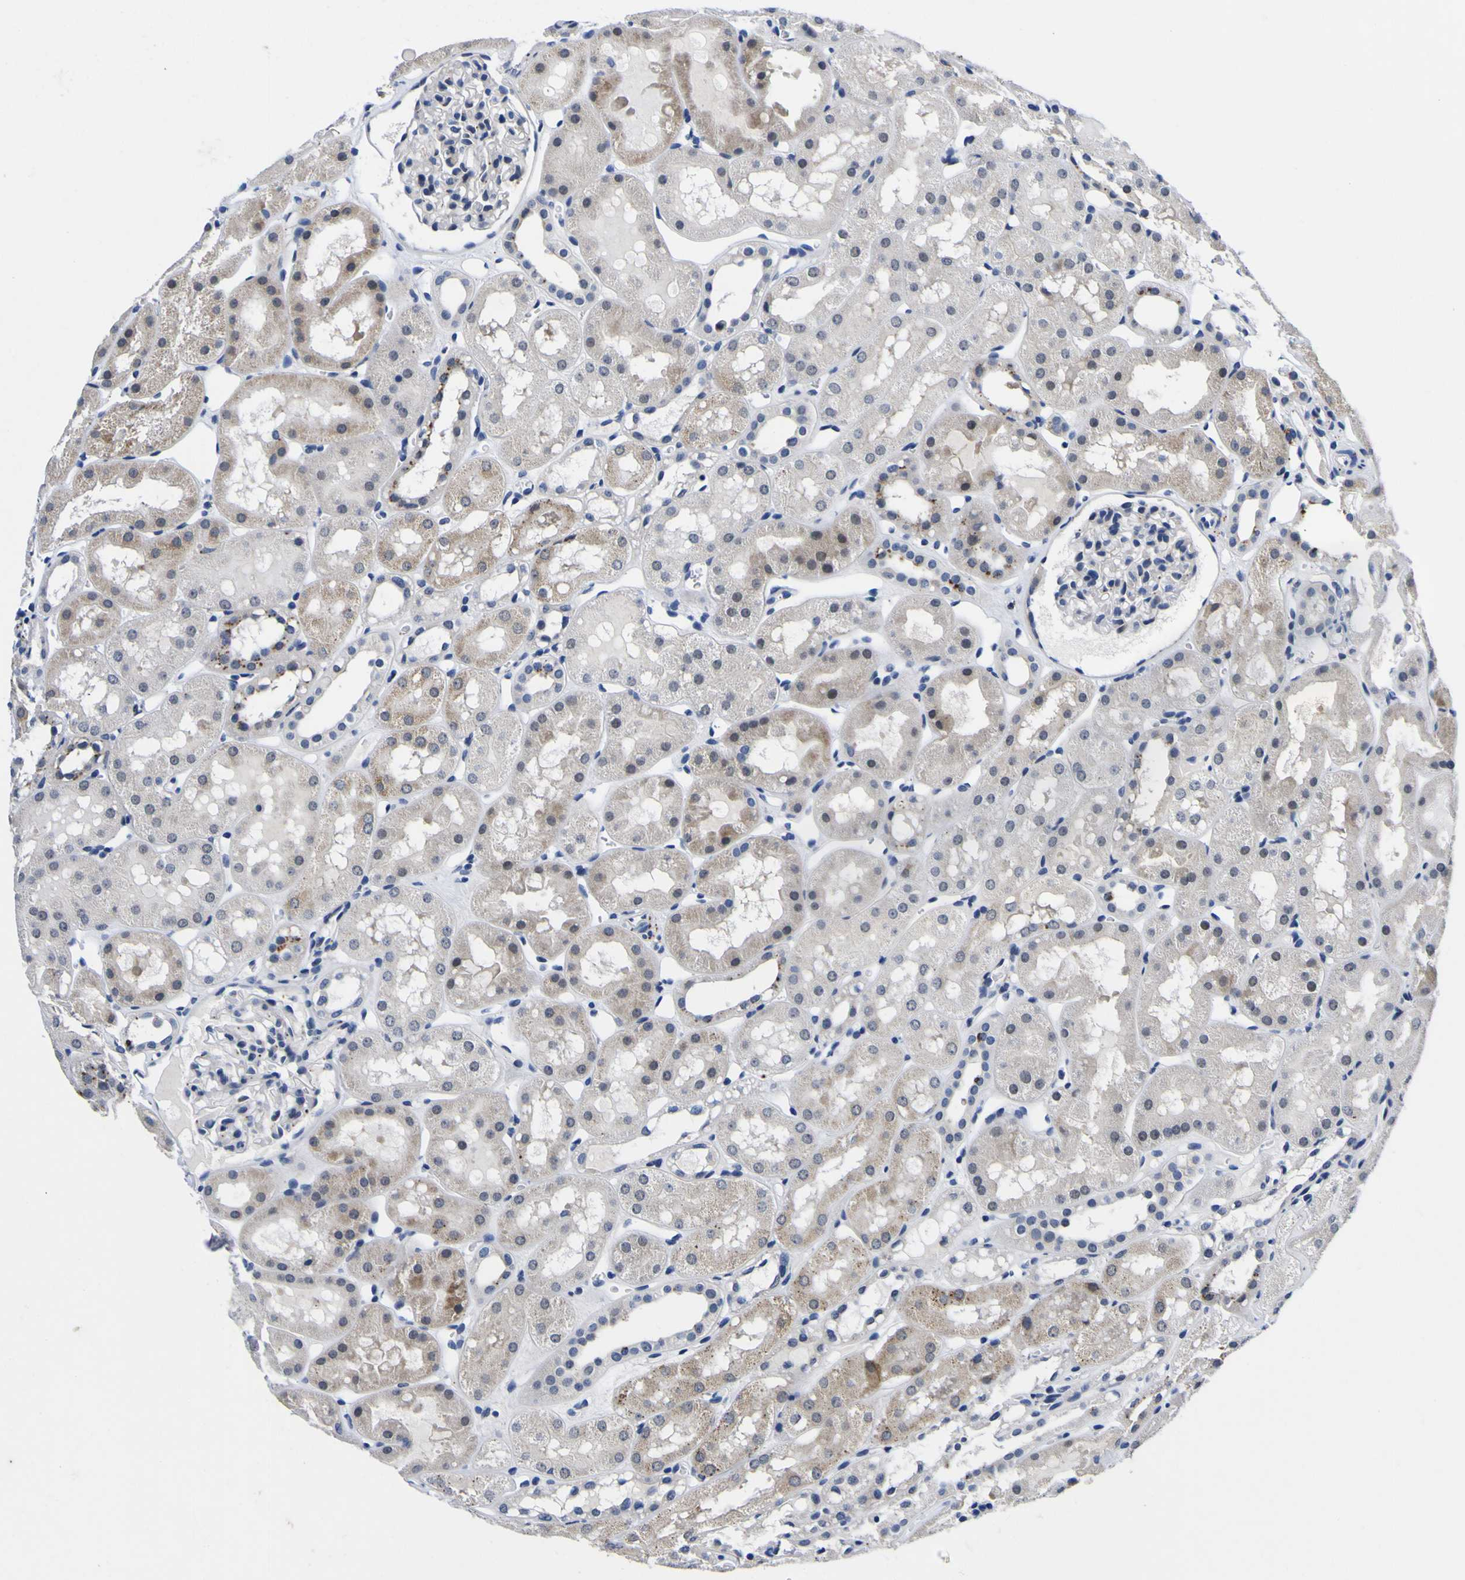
{"staining": {"intensity": "negative", "quantity": "none", "location": "none"}, "tissue": "kidney", "cell_type": "Cells in glomeruli", "image_type": "normal", "snomed": [{"axis": "morphology", "description": "Normal tissue, NOS"}, {"axis": "topography", "description": "Kidney"}, {"axis": "topography", "description": "Urinary bladder"}], "caption": "Immunohistochemistry micrograph of benign human kidney stained for a protein (brown), which exhibits no staining in cells in glomeruli. (DAB (3,3'-diaminobenzidine) immunohistochemistry visualized using brightfield microscopy, high magnification).", "gene": "IGFLR1", "patient": {"sex": "male", "age": 16}}